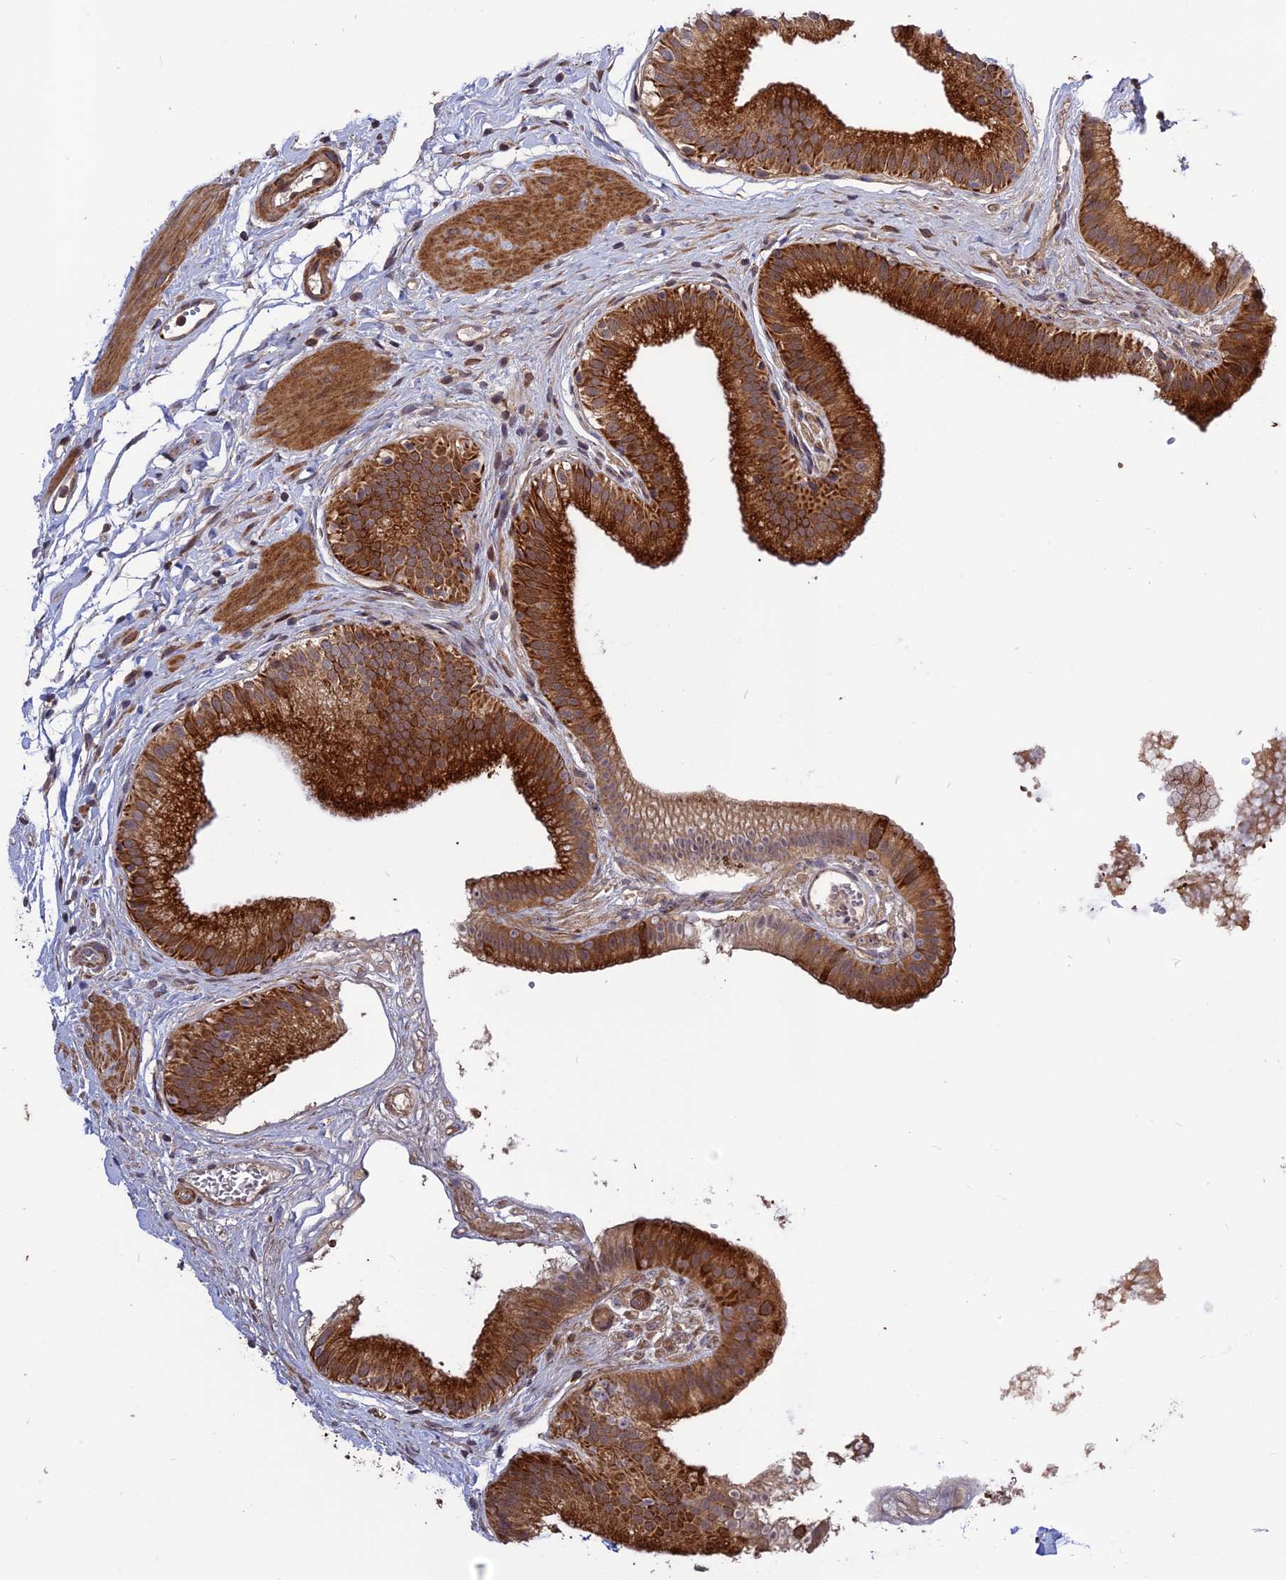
{"staining": {"intensity": "strong", "quantity": ">75%", "location": "cytoplasmic/membranous,nuclear"}, "tissue": "gallbladder", "cell_type": "Glandular cells", "image_type": "normal", "snomed": [{"axis": "morphology", "description": "Normal tissue, NOS"}, {"axis": "topography", "description": "Gallbladder"}], "caption": "Gallbladder stained with a brown dye shows strong cytoplasmic/membranous,nuclear positive expression in about >75% of glandular cells.", "gene": "SPG21", "patient": {"sex": "female", "age": 54}}